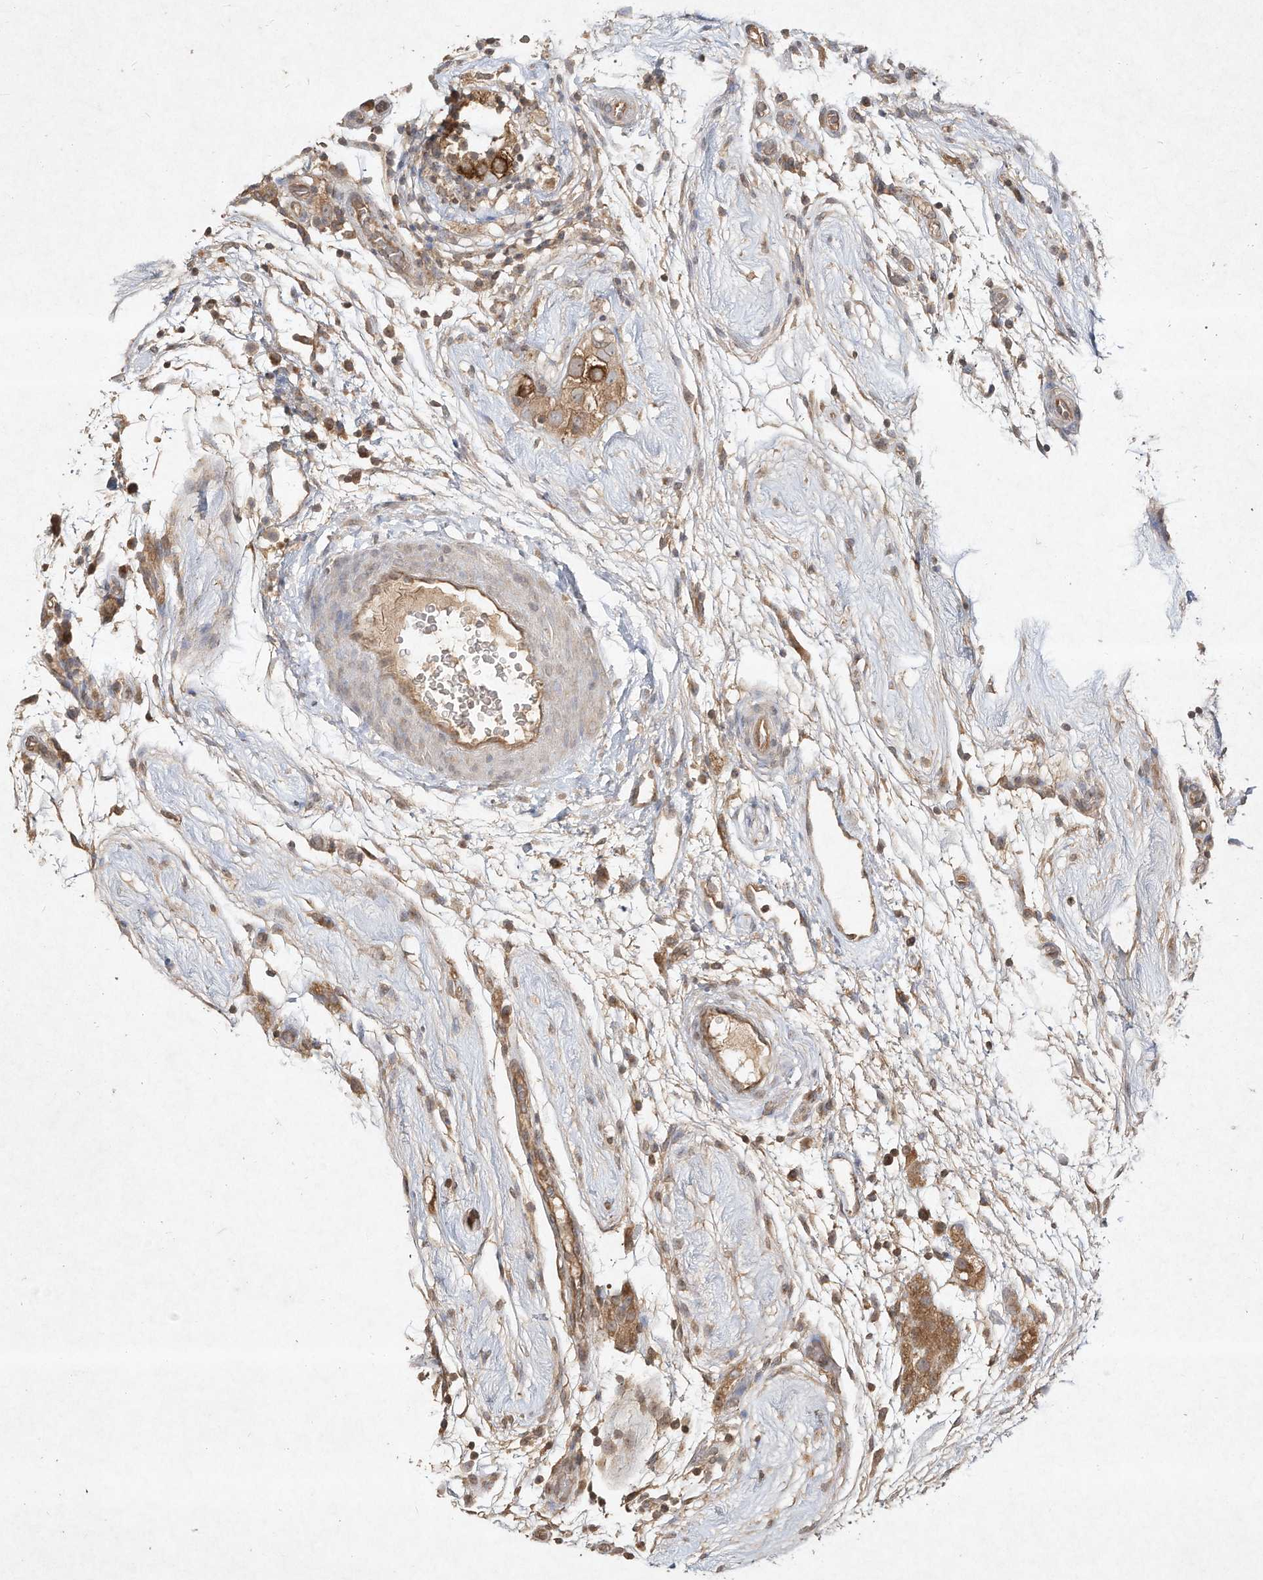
{"staining": {"intensity": "moderate", "quantity": ">75%", "location": "cytoplasmic/membranous"}, "tissue": "testis cancer", "cell_type": "Tumor cells", "image_type": "cancer", "snomed": [{"axis": "morphology", "description": "Seminoma, NOS"}, {"axis": "topography", "description": "Testis"}], "caption": "A brown stain shows moderate cytoplasmic/membranous positivity of a protein in human testis seminoma tumor cells. (IHC, brightfield microscopy, high magnification).", "gene": "DYNC1I2", "patient": {"sex": "male", "age": 43}}